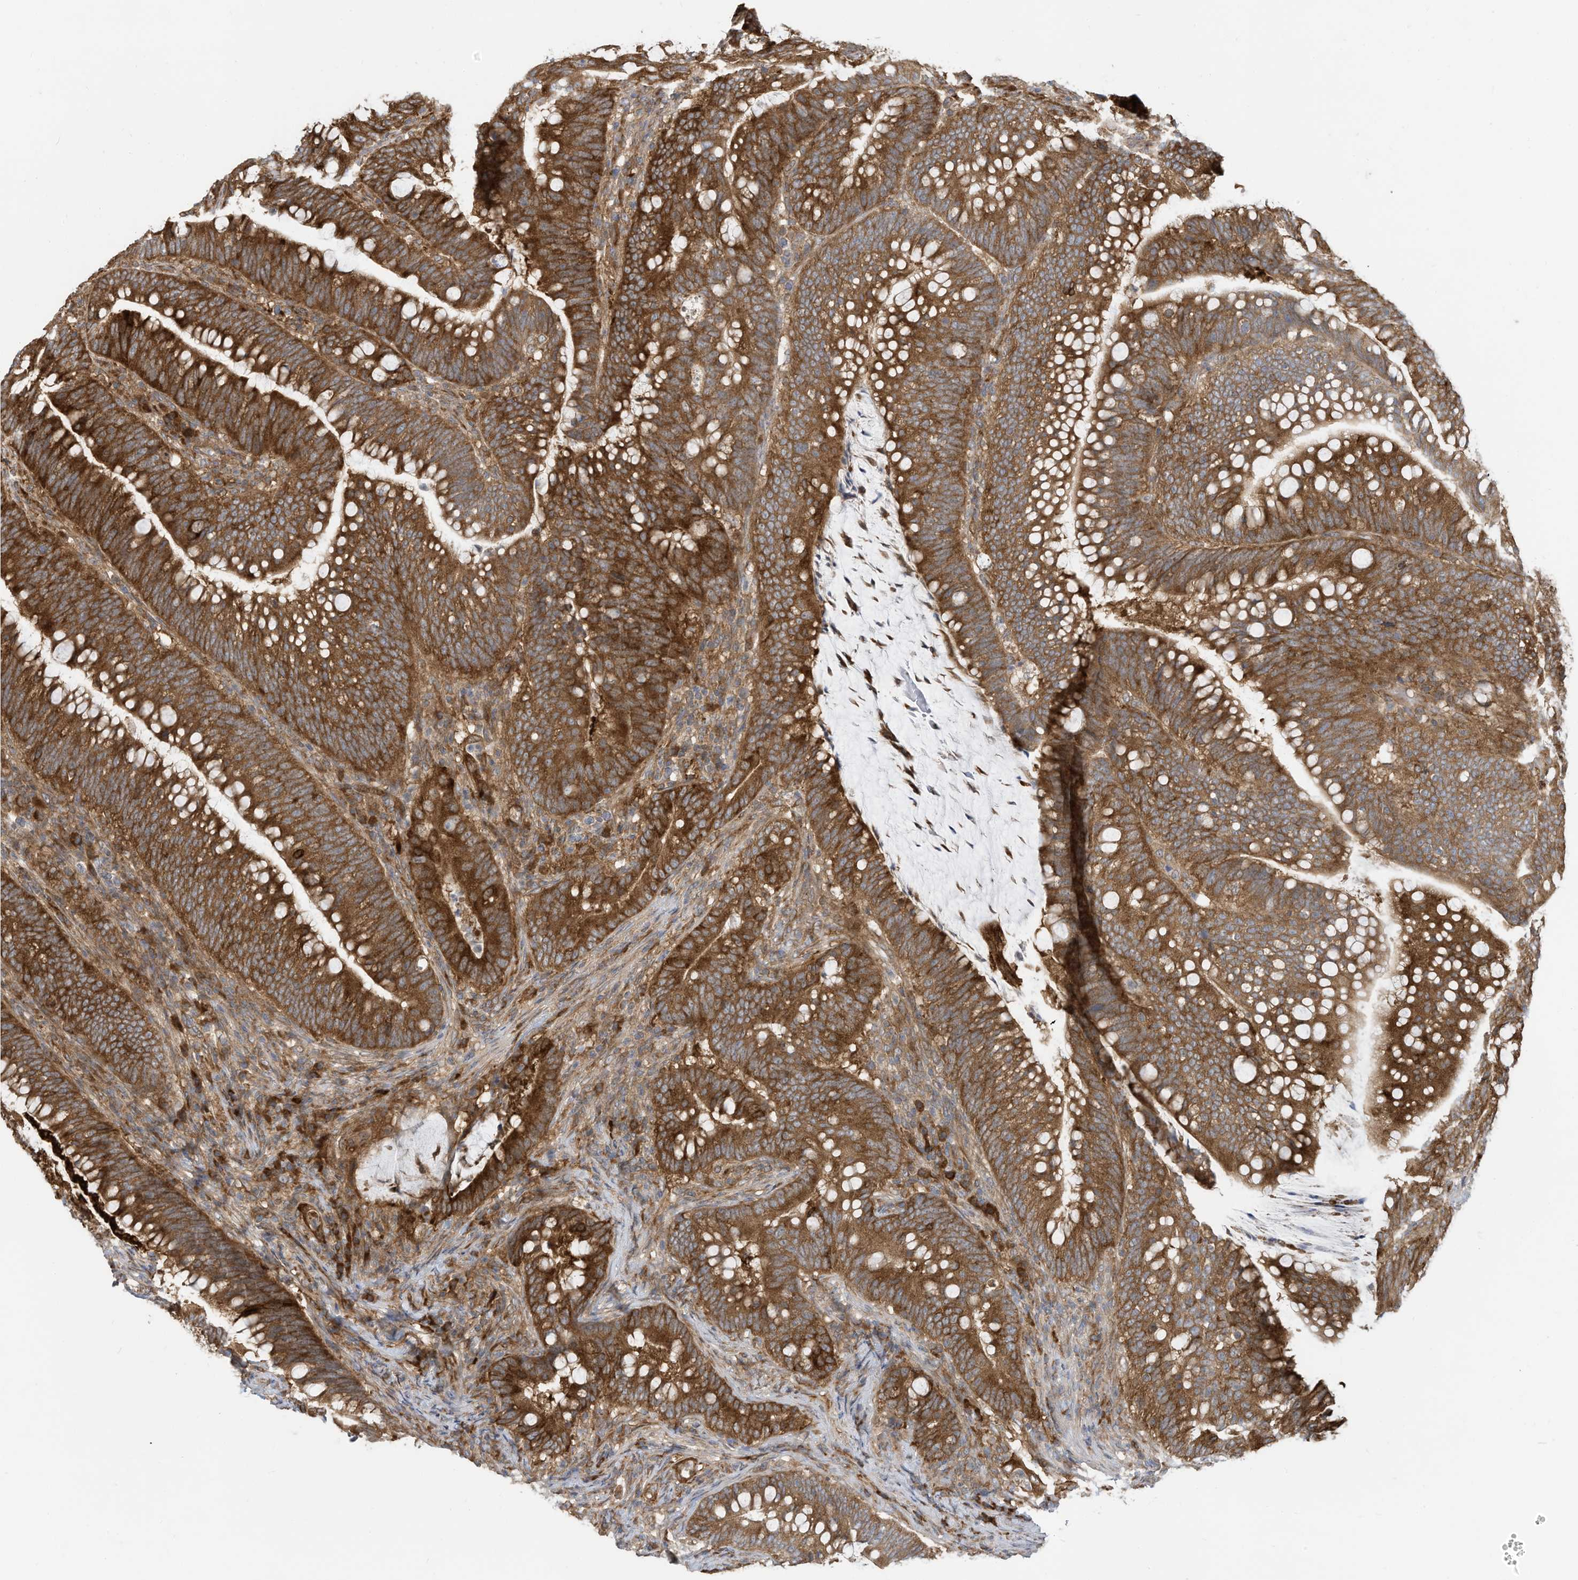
{"staining": {"intensity": "moderate", "quantity": ">75%", "location": "cytoplasmic/membranous"}, "tissue": "colorectal cancer", "cell_type": "Tumor cells", "image_type": "cancer", "snomed": [{"axis": "morphology", "description": "Adenocarcinoma, NOS"}, {"axis": "topography", "description": "Colon"}], "caption": "An IHC histopathology image of neoplastic tissue is shown. Protein staining in brown shows moderate cytoplasmic/membranous positivity in colorectal adenocarcinoma within tumor cells. (DAB (3,3'-diaminobenzidine) = brown stain, brightfield microscopy at high magnification).", "gene": "USE1", "patient": {"sex": "female", "age": 66}}